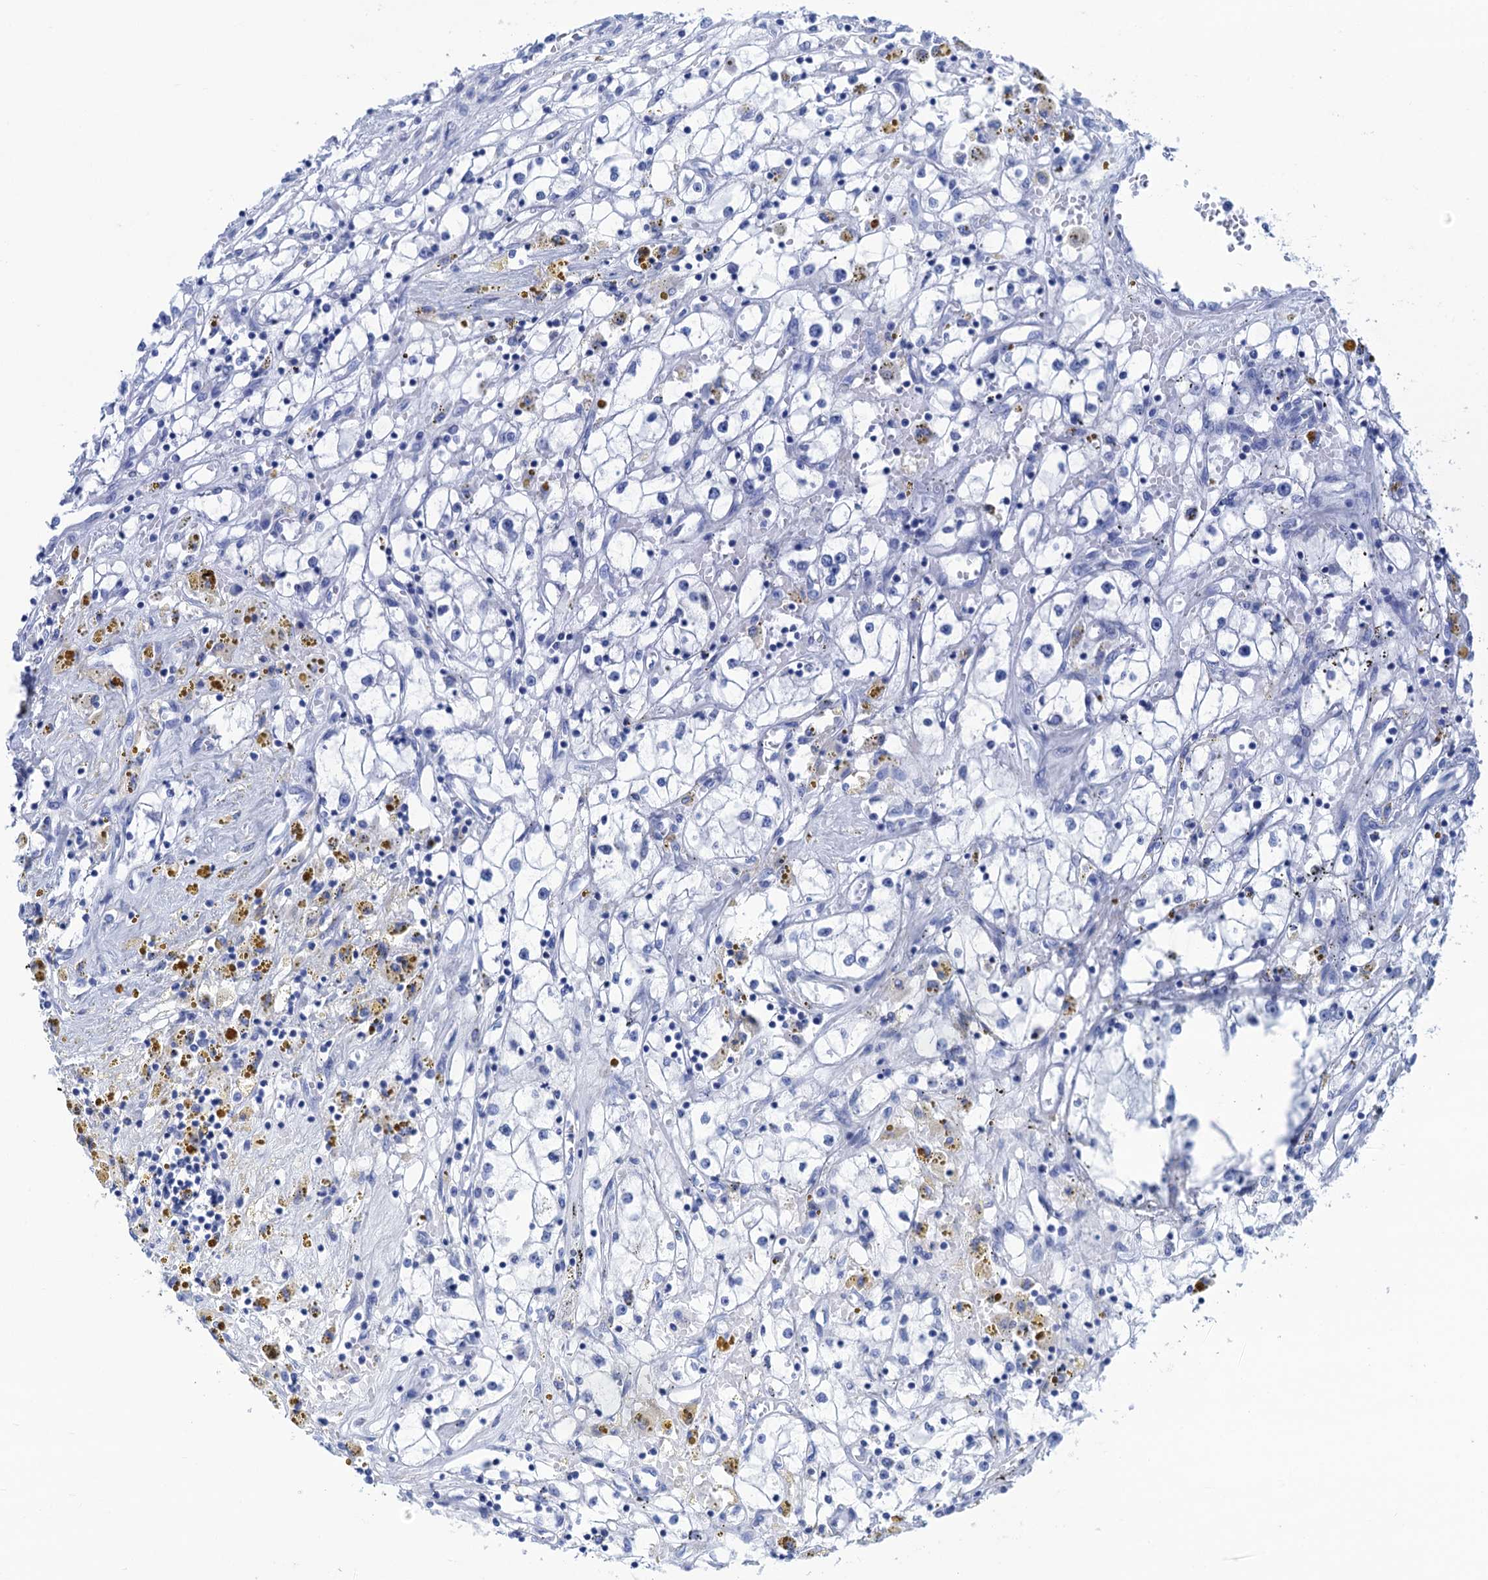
{"staining": {"intensity": "negative", "quantity": "none", "location": "none"}, "tissue": "renal cancer", "cell_type": "Tumor cells", "image_type": "cancer", "snomed": [{"axis": "morphology", "description": "Adenocarcinoma, NOS"}, {"axis": "topography", "description": "Kidney"}], "caption": "Tumor cells show no significant protein expression in renal cancer (adenocarcinoma).", "gene": "CABYR", "patient": {"sex": "male", "age": 56}}